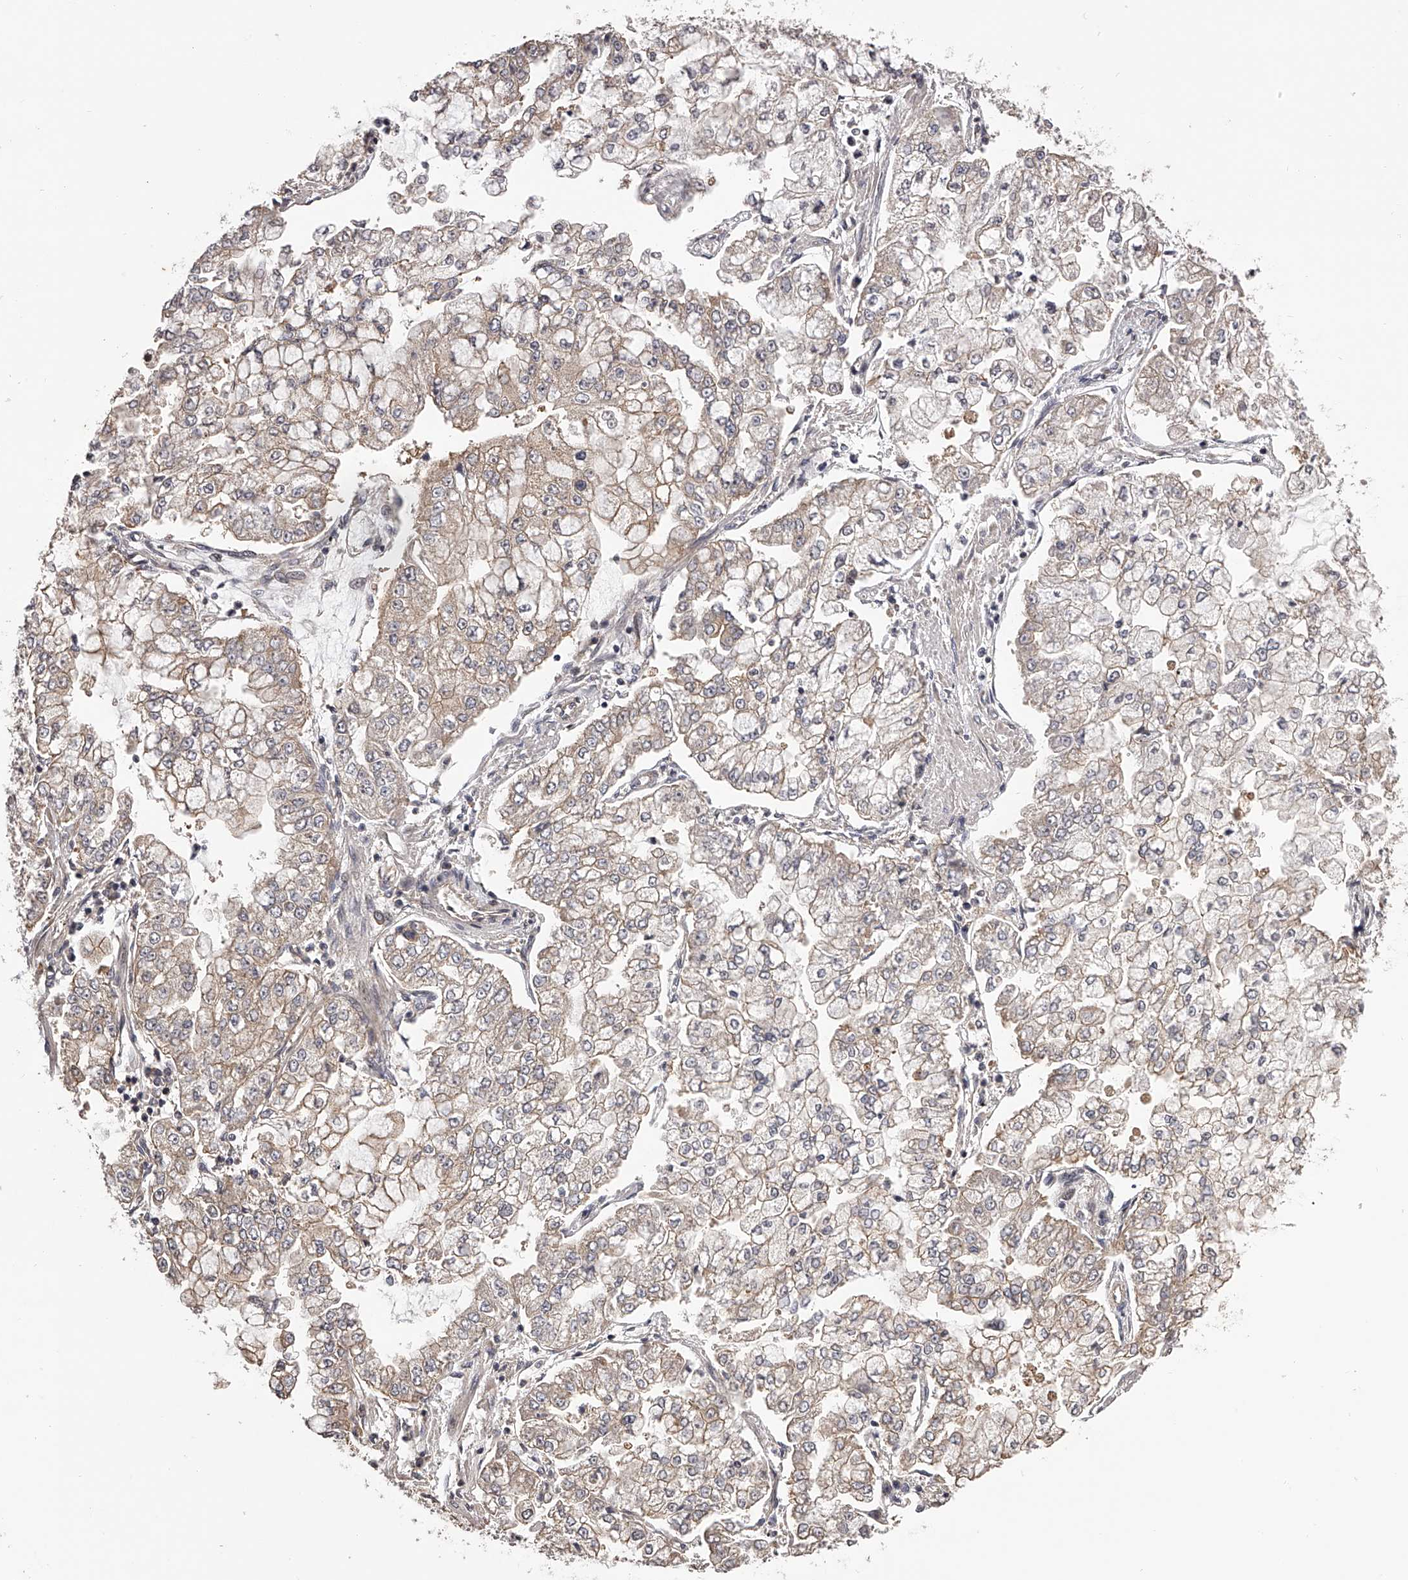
{"staining": {"intensity": "weak", "quantity": ">75%", "location": "cytoplasmic/membranous"}, "tissue": "stomach cancer", "cell_type": "Tumor cells", "image_type": "cancer", "snomed": [{"axis": "morphology", "description": "Adenocarcinoma, NOS"}, {"axis": "topography", "description": "Stomach"}], "caption": "A low amount of weak cytoplasmic/membranous expression is identified in approximately >75% of tumor cells in stomach cancer (adenocarcinoma) tissue.", "gene": "PFDN2", "patient": {"sex": "male", "age": 76}}